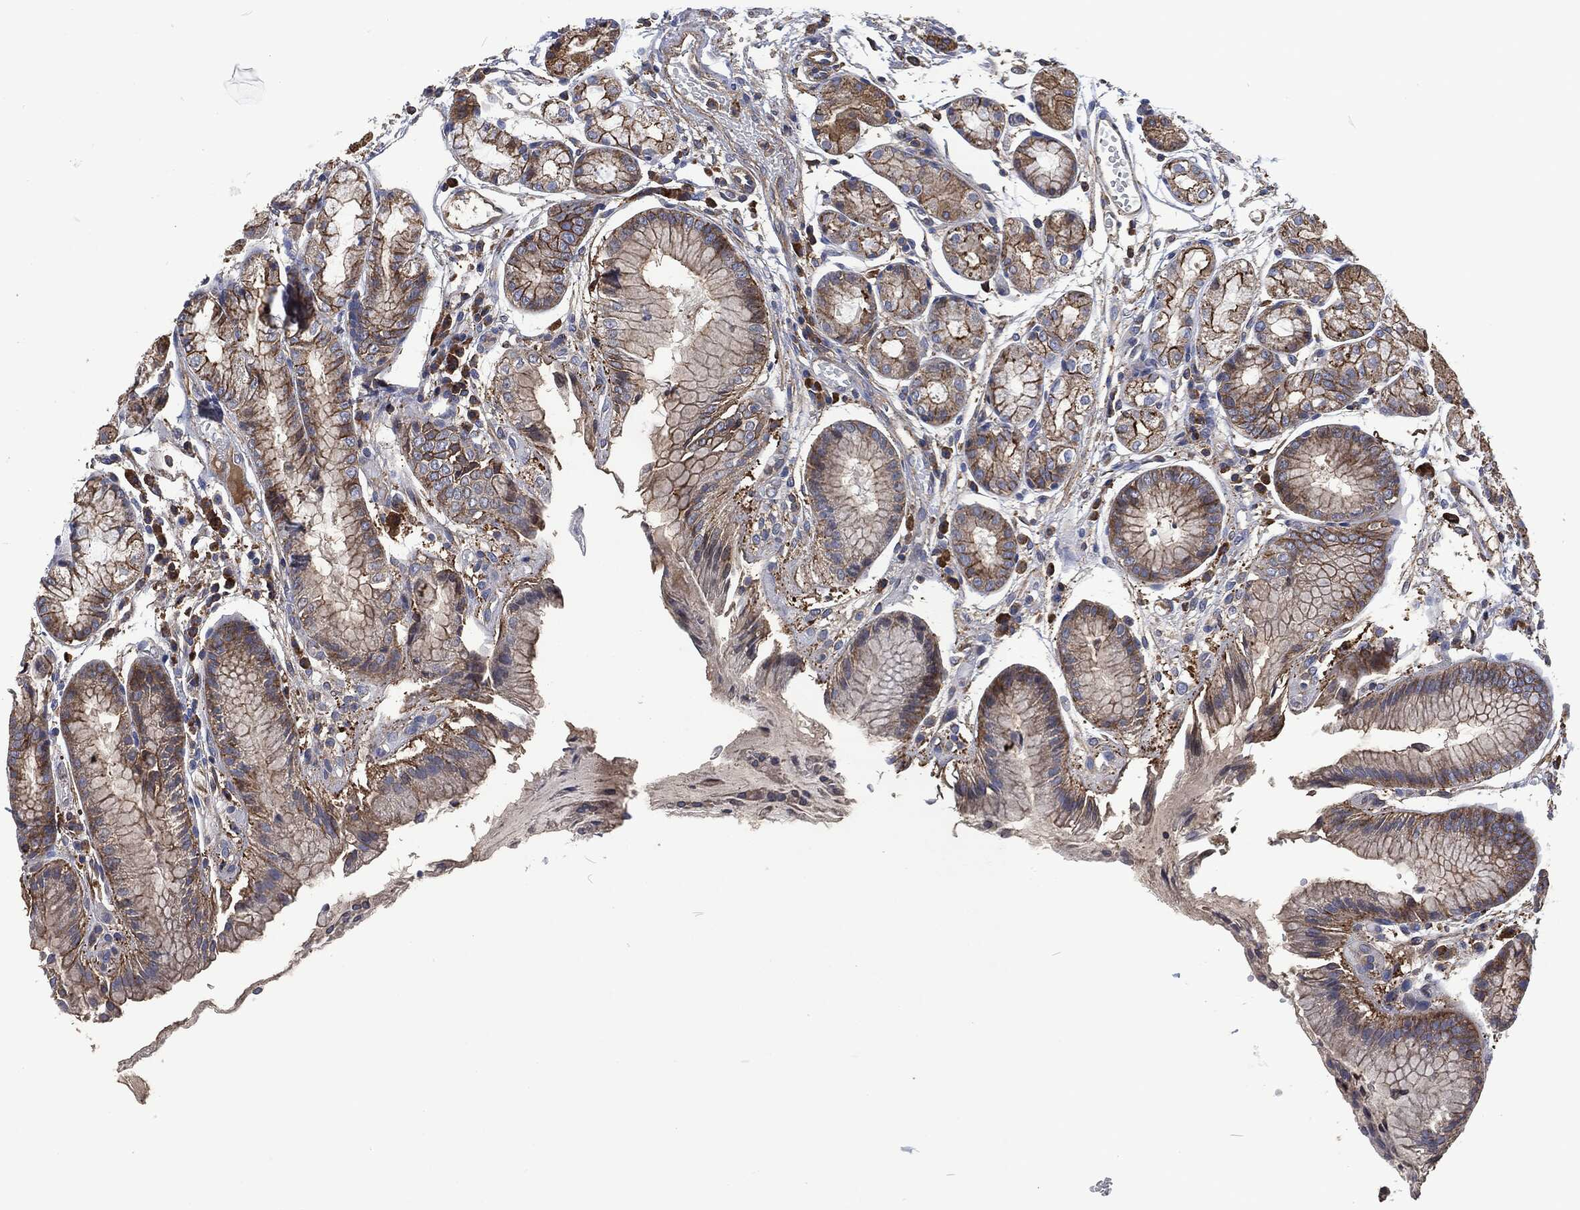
{"staining": {"intensity": "moderate", "quantity": "25%-75%", "location": "cytoplasmic/membranous"}, "tissue": "stomach", "cell_type": "Glandular cells", "image_type": "normal", "snomed": [{"axis": "morphology", "description": "Normal tissue, NOS"}, {"axis": "topography", "description": "Stomach, upper"}], "caption": "IHC of normal stomach displays medium levels of moderate cytoplasmic/membranous expression in about 25%-75% of glandular cells.", "gene": "LGALS9", "patient": {"sex": "male", "age": 72}}